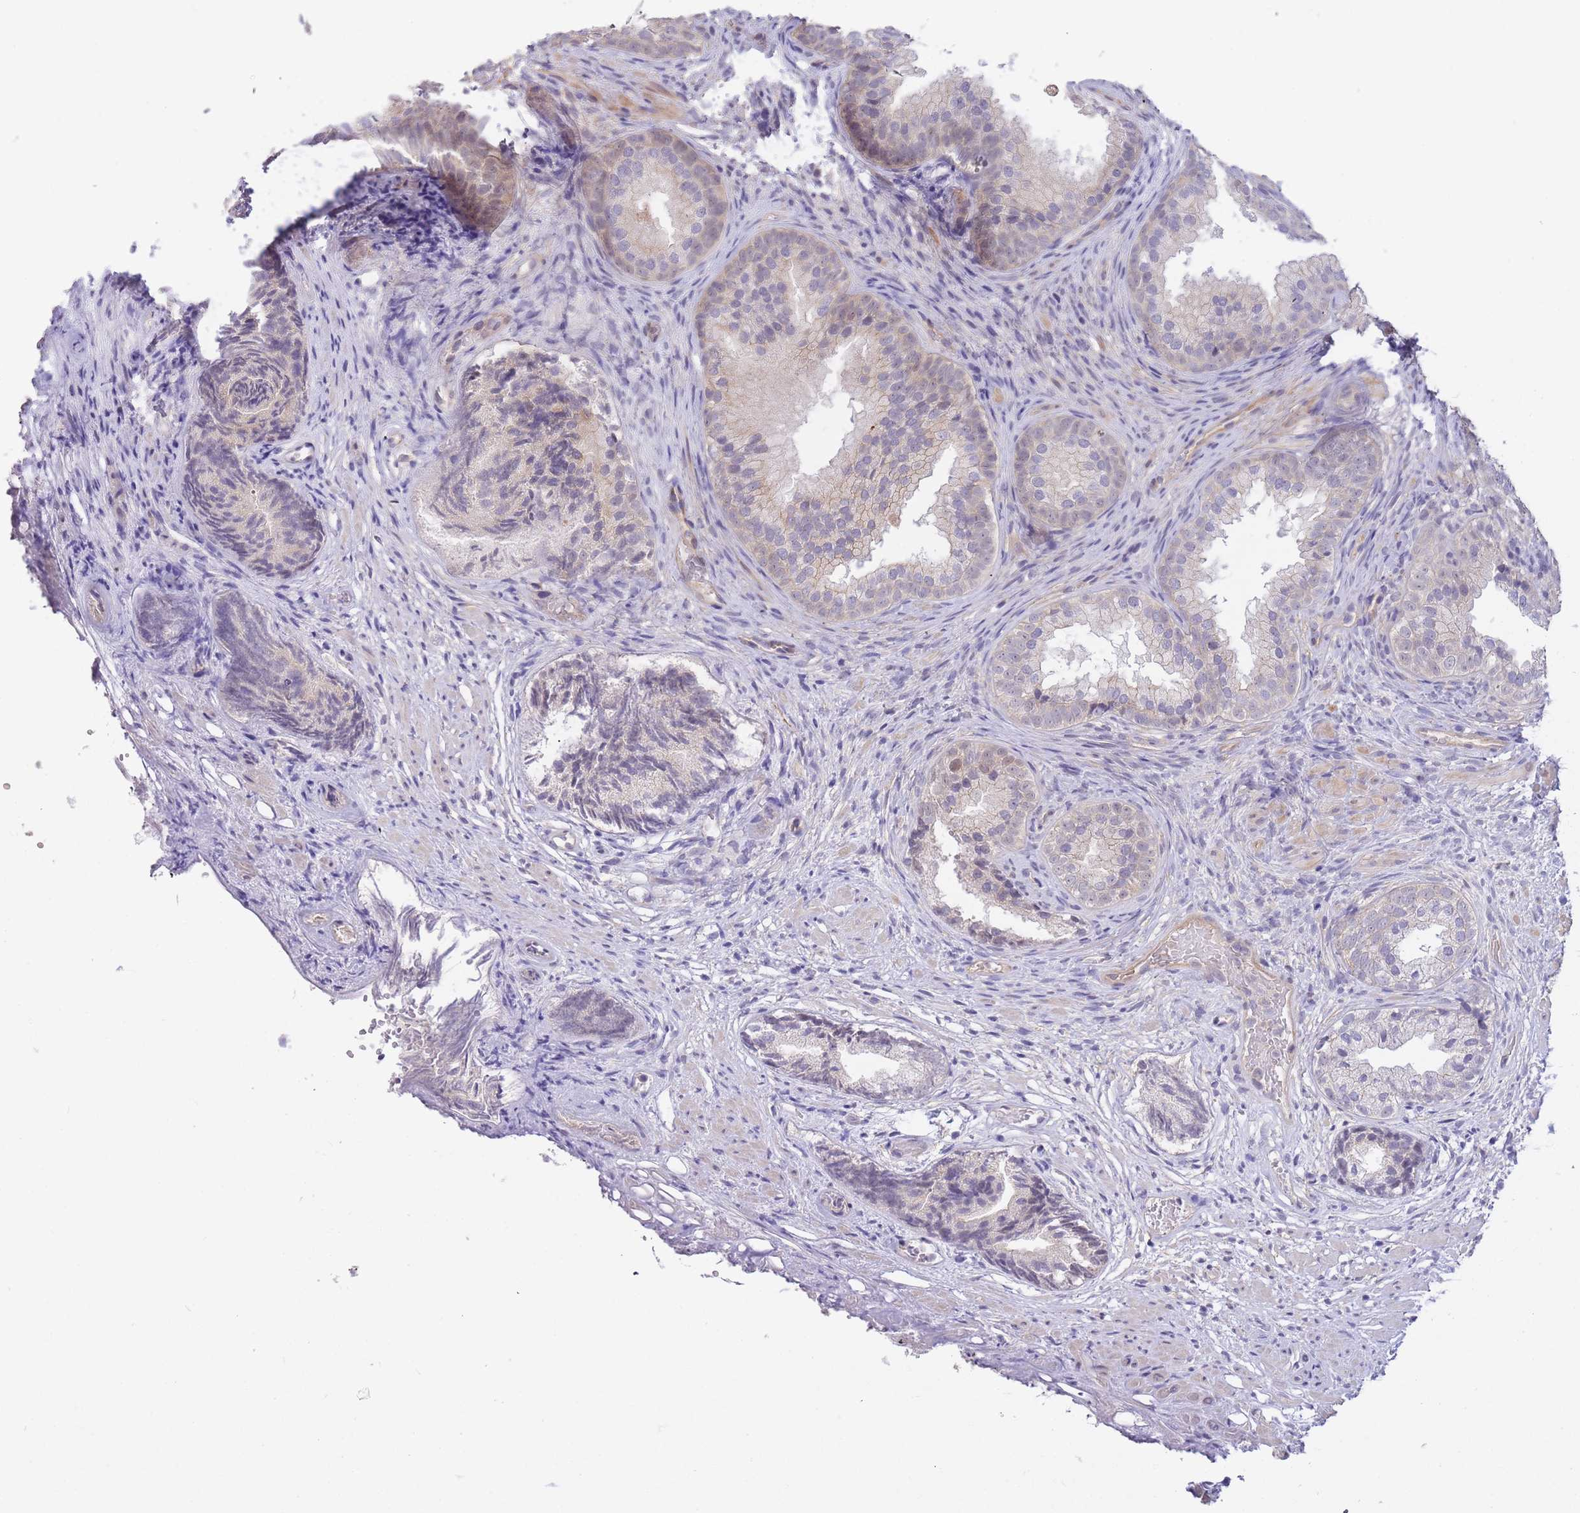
{"staining": {"intensity": "negative", "quantity": "none", "location": "none"}, "tissue": "prostate", "cell_type": "Glandular cells", "image_type": "normal", "snomed": [{"axis": "morphology", "description": "Normal tissue, NOS"}, {"axis": "topography", "description": "Prostate"}], "caption": "Human prostate stained for a protein using immunohistochemistry reveals no staining in glandular cells.", "gene": "SMC6", "patient": {"sex": "male", "age": 76}}